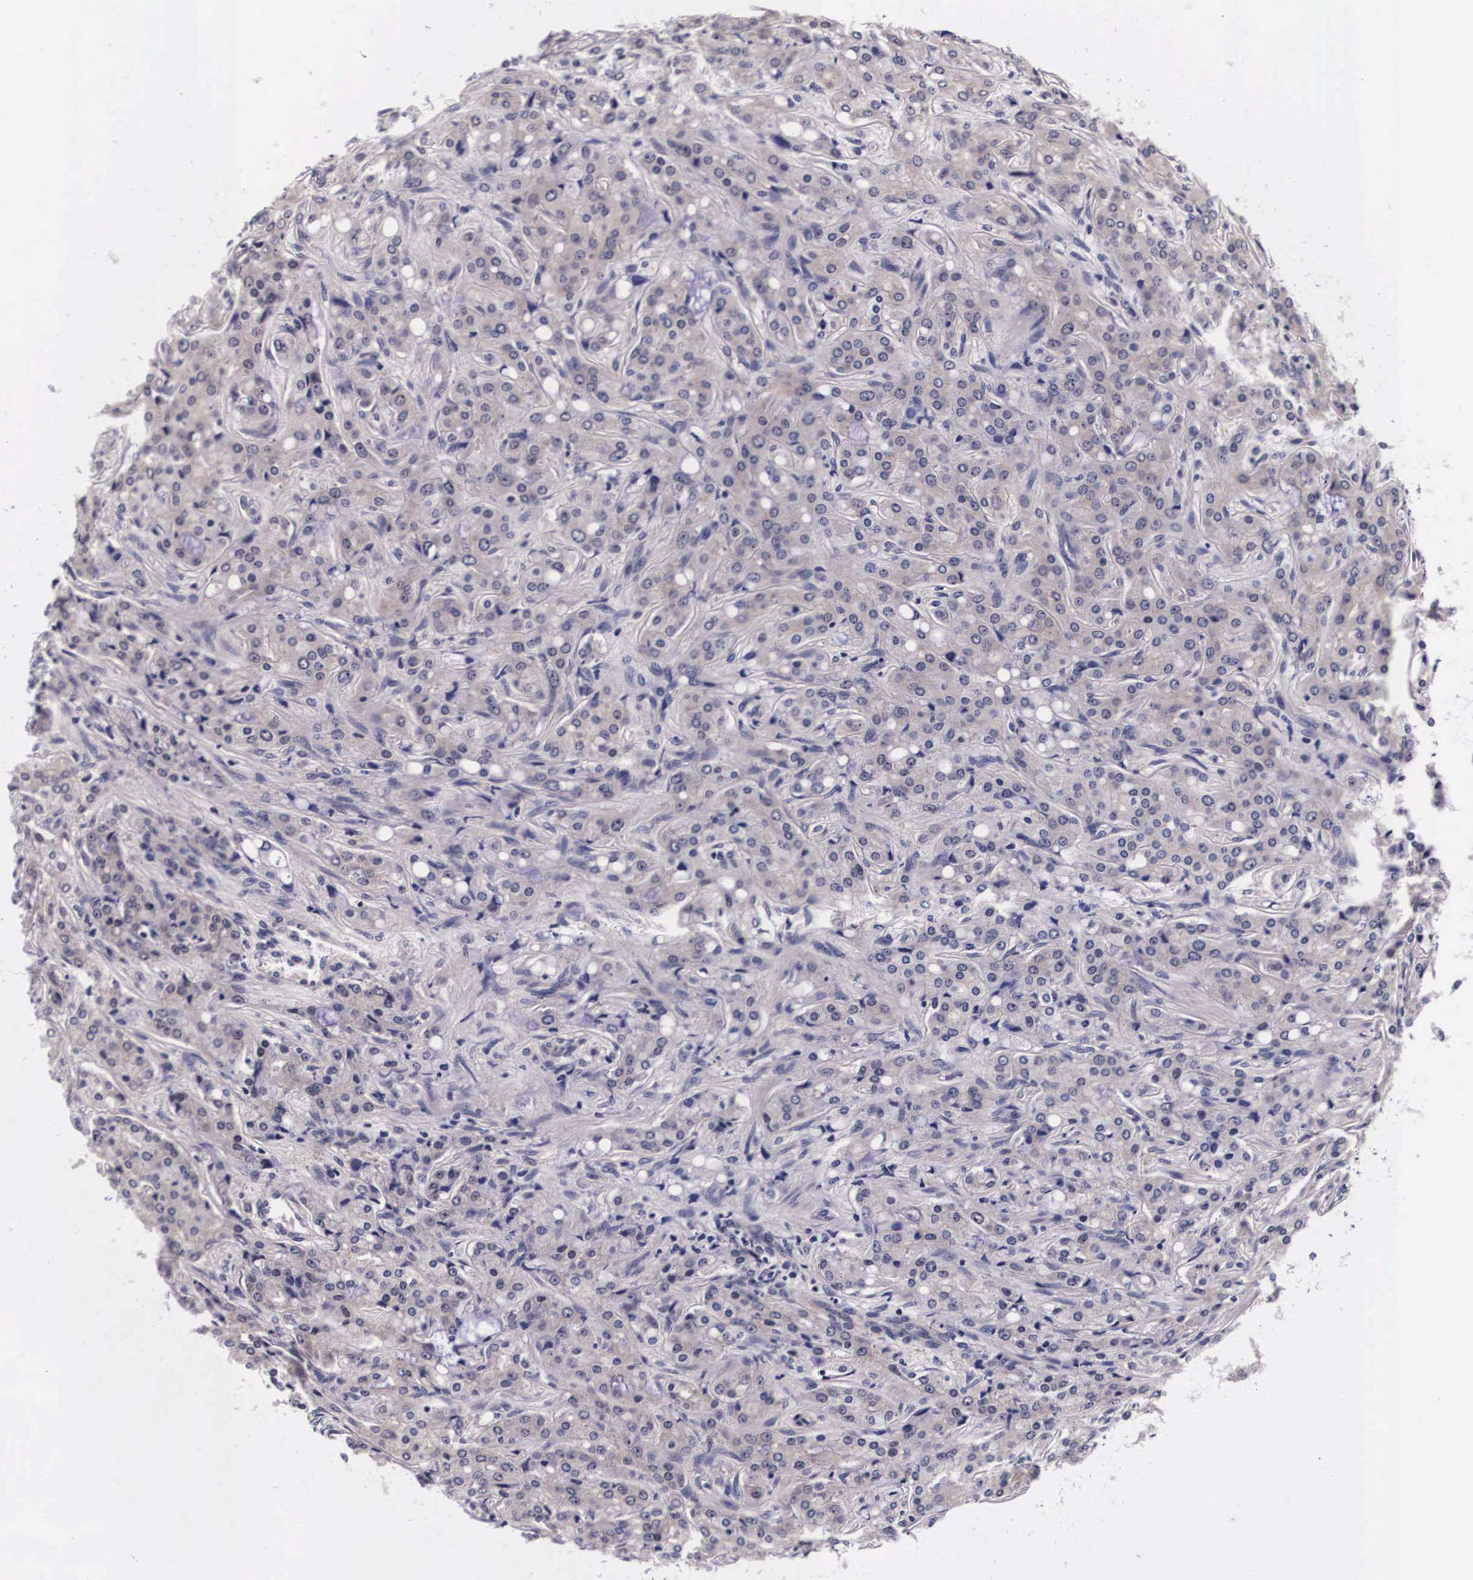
{"staining": {"intensity": "negative", "quantity": "none", "location": "none"}, "tissue": "prostate cancer", "cell_type": "Tumor cells", "image_type": "cancer", "snomed": [{"axis": "morphology", "description": "Adenocarcinoma, Medium grade"}, {"axis": "topography", "description": "Prostate"}], "caption": "The image displays no staining of tumor cells in prostate medium-grade adenocarcinoma.", "gene": "PHETA2", "patient": {"sex": "male", "age": 72}}